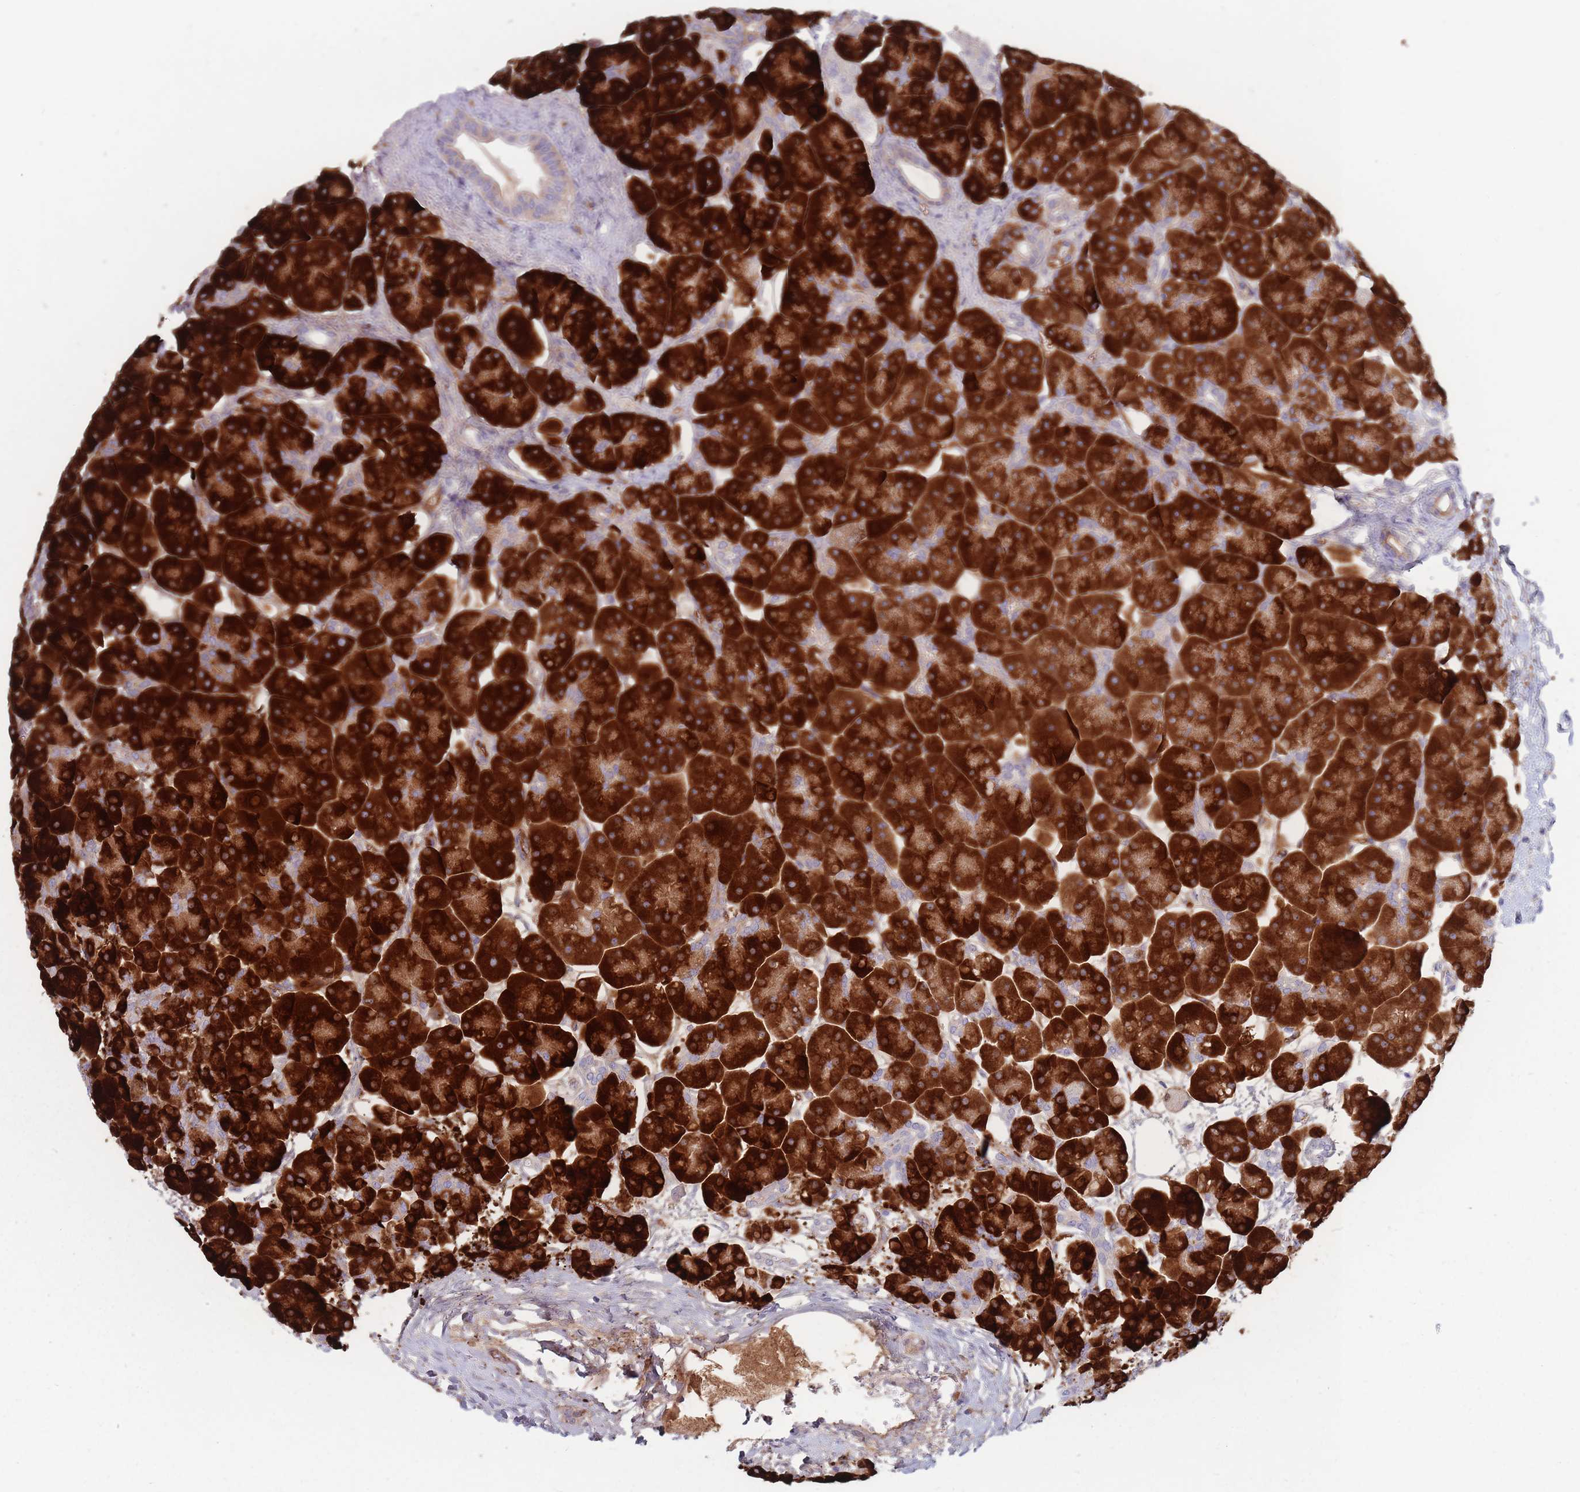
{"staining": {"intensity": "strong", "quantity": ">75%", "location": "cytoplasmic/membranous"}, "tissue": "pancreas", "cell_type": "Exocrine glandular cells", "image_type": "normal", "snomed": [{"axis": "morphology", "description": "Normal tissue, NOS"}, {"axis": "topography", "description": "Pancreas"}], "caption": "A micrograph of human pancreas stained for a protein shows strong cytoplasmic/membranous brown staining in exocrine glandular cells.", "gene": "PLPP1", "patient": {"sex": "male", "age": 66}}